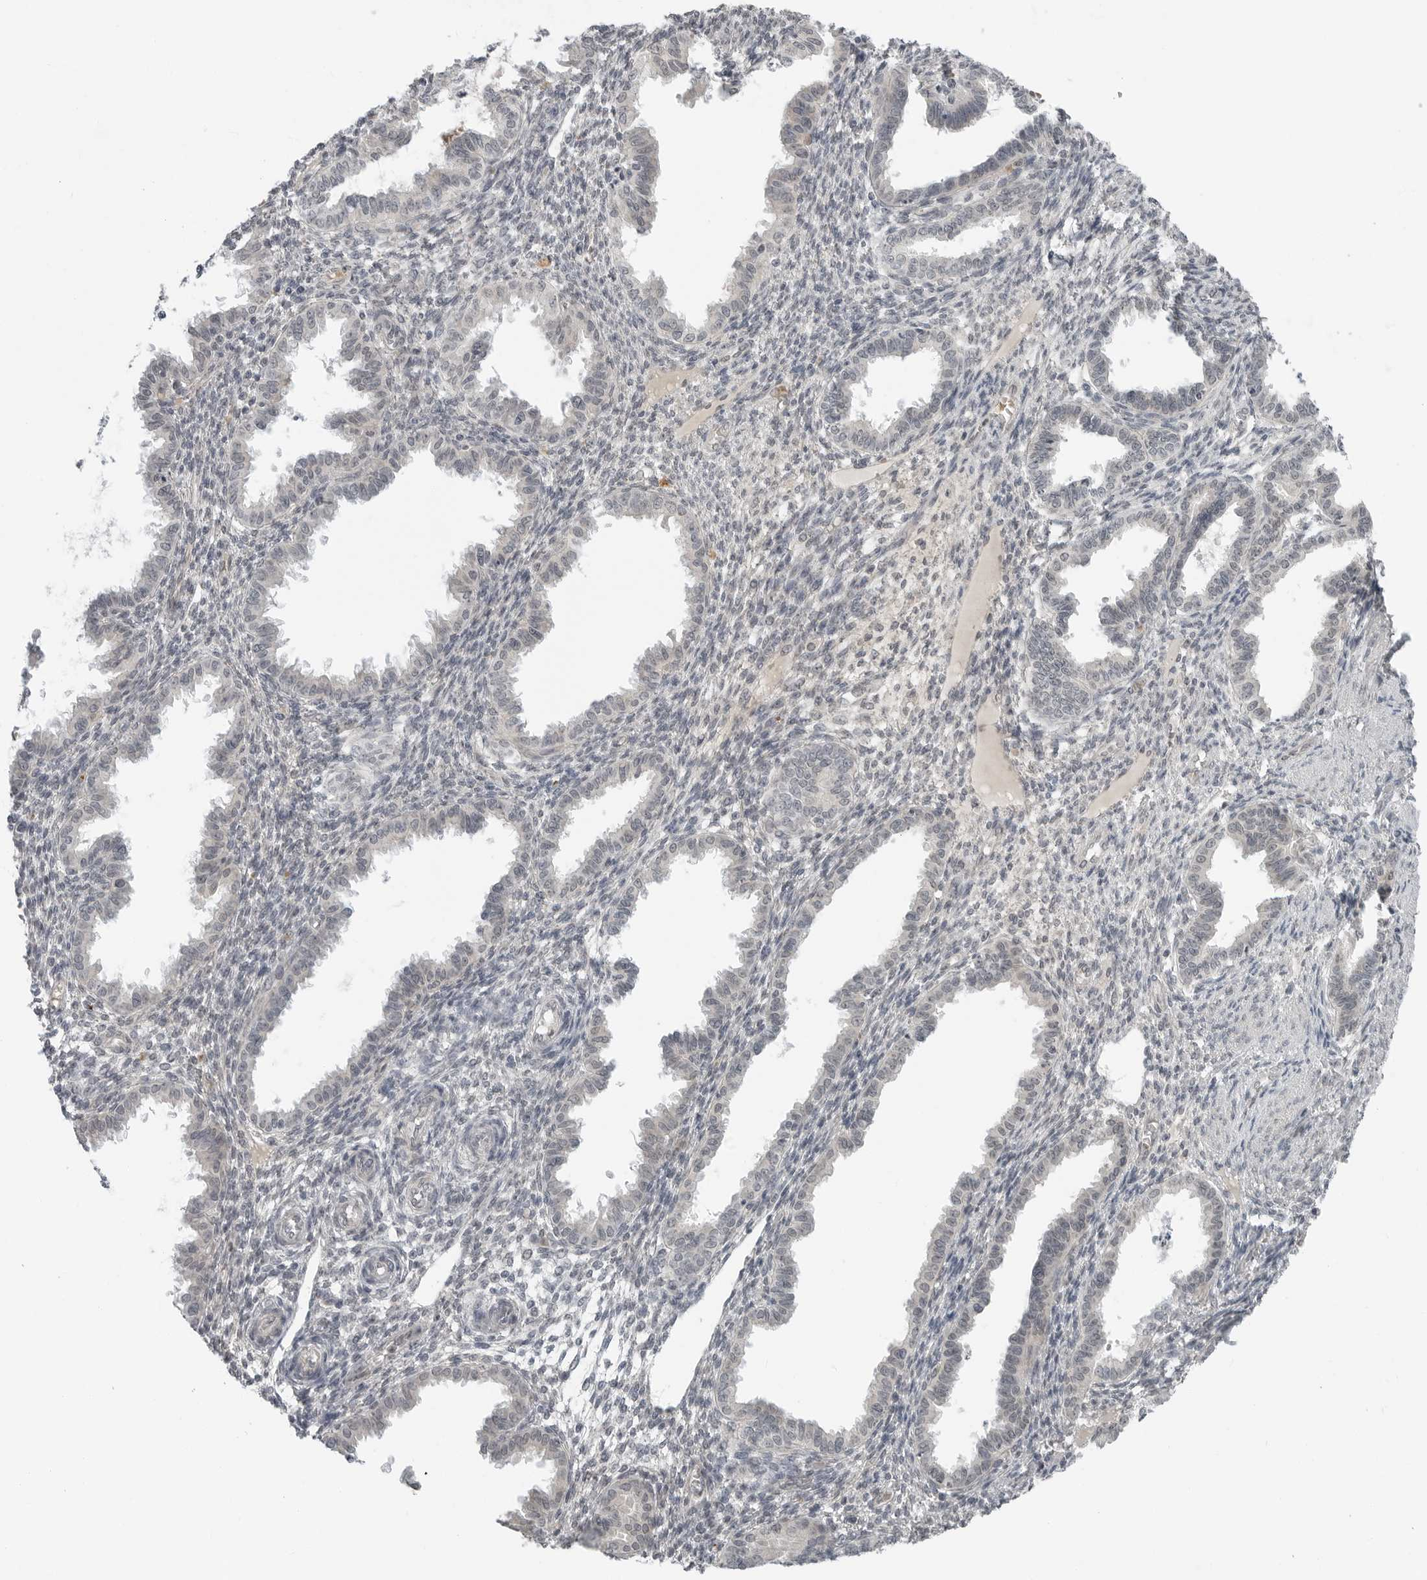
{"staining": {"intensity": "negative", "quantity": "none", "location": "none"}, "tissue": "endometrium", "cell_type": "Cells in endometrial stroma", "image_type": "normal", "snomed": [{"axis": "morphology", "description": "Normal tissue, NOS"}, {"axis": "topography", "description": "Endometrium"}], "caption": "Immunohistochemistry (IHC) of benign endometrium shows no positivity in cells in endometrial stroma. (Stains: DAB (3,3'-diaminobenzidine) immunohistochemistry with hematoxylin counter stain, Microscopy: brightfield microscopy at high magnification).", "gene": "FCRLB", "patient": {"sex": "female", "age": 33}}